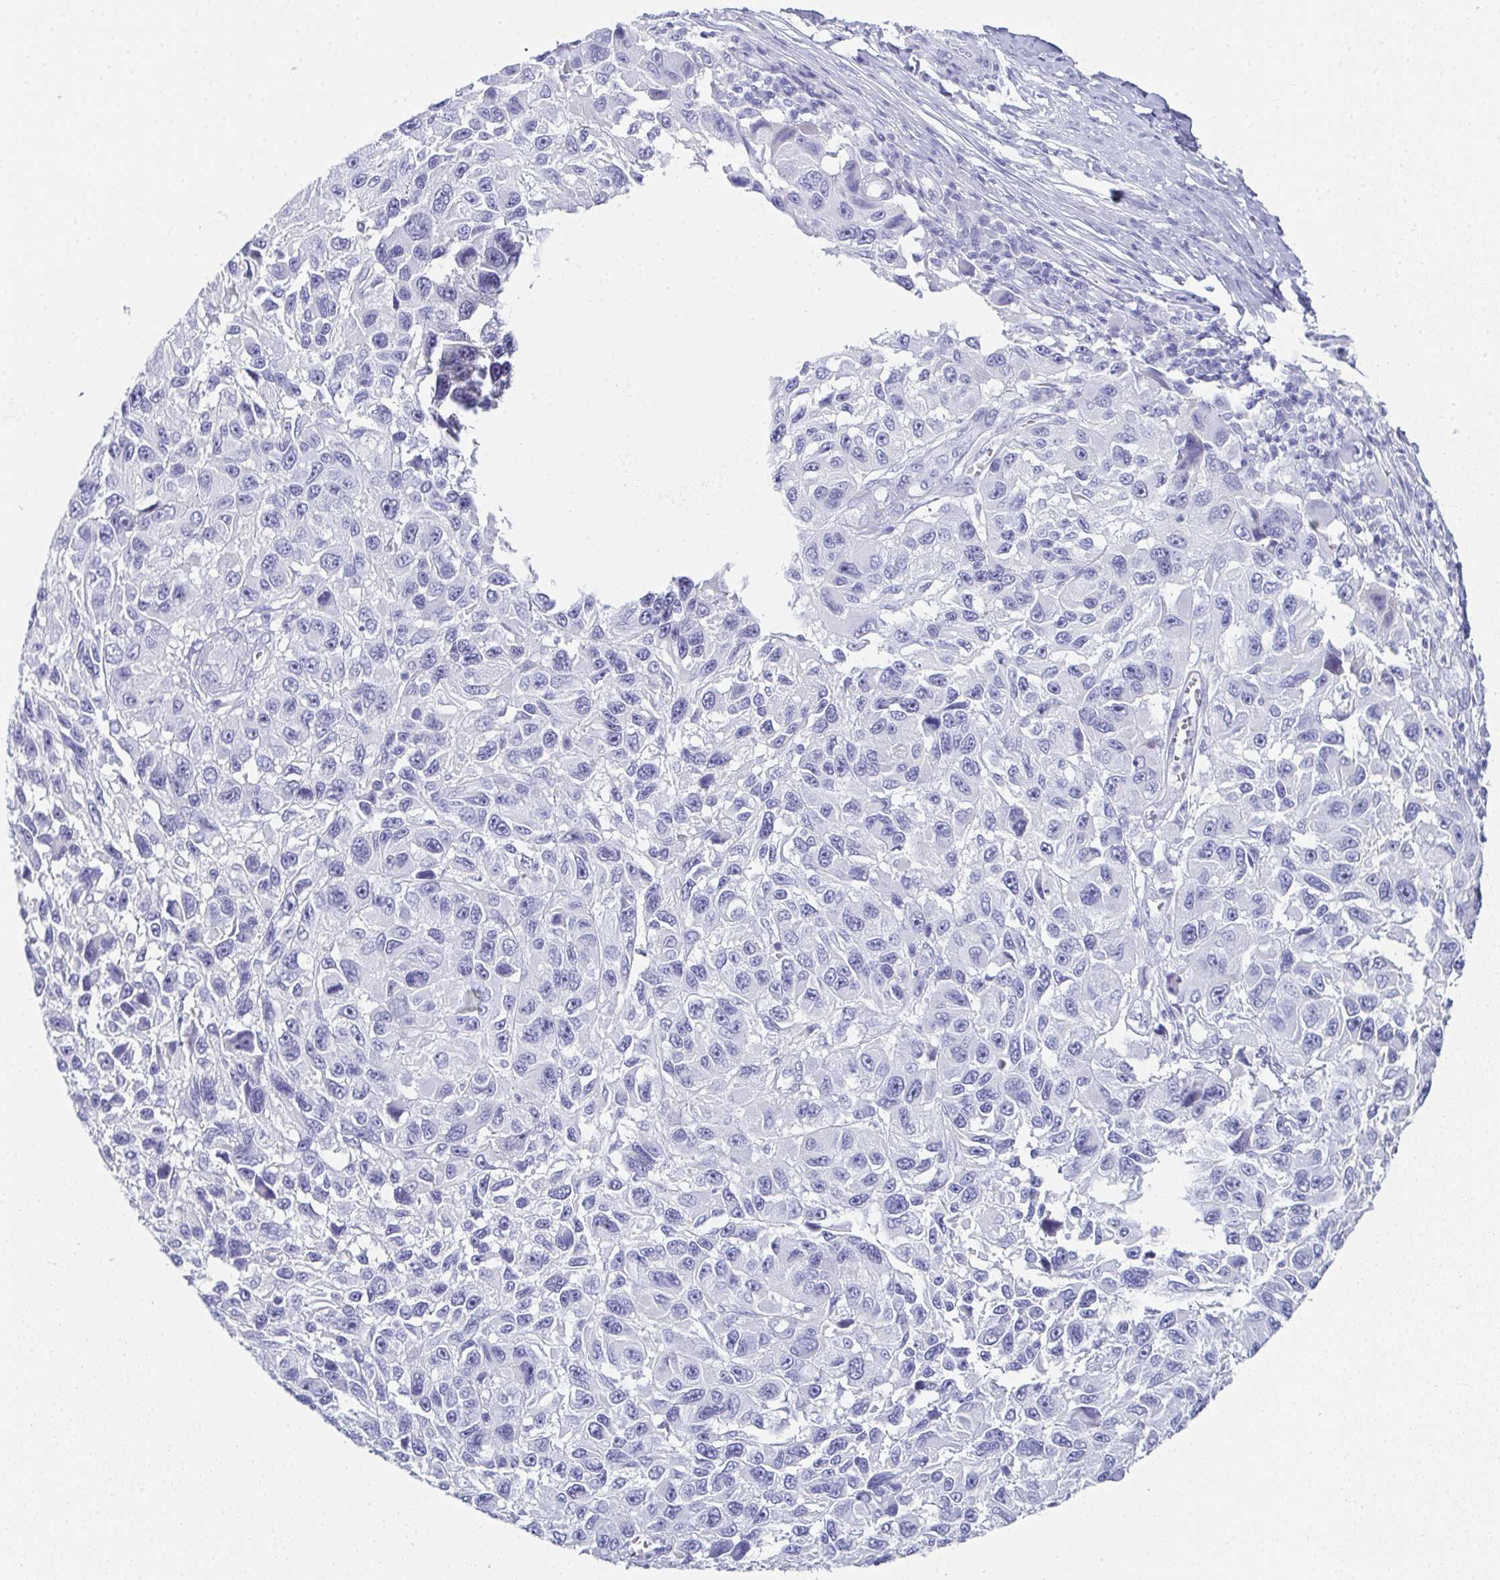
{"staining": {"intensity": "negative", "quantity": "none", "location": "none"}, "tissue": "melanoma", "cell_type": "Tumor cells", "image_type": "cancer", "snomed": [{"axis": "morphology", "description": "Malignant melanoma, NOS"}, {"axis": "topography", "description": "Skin"}], "caption": "Immunohistochemistry (IHC) photomicrograph of melanoma stained for a protein (brown), which reveals no staining in tumor cells.", "gene": "SYCP1", "patient": {"sex": "male", "age": 53}}